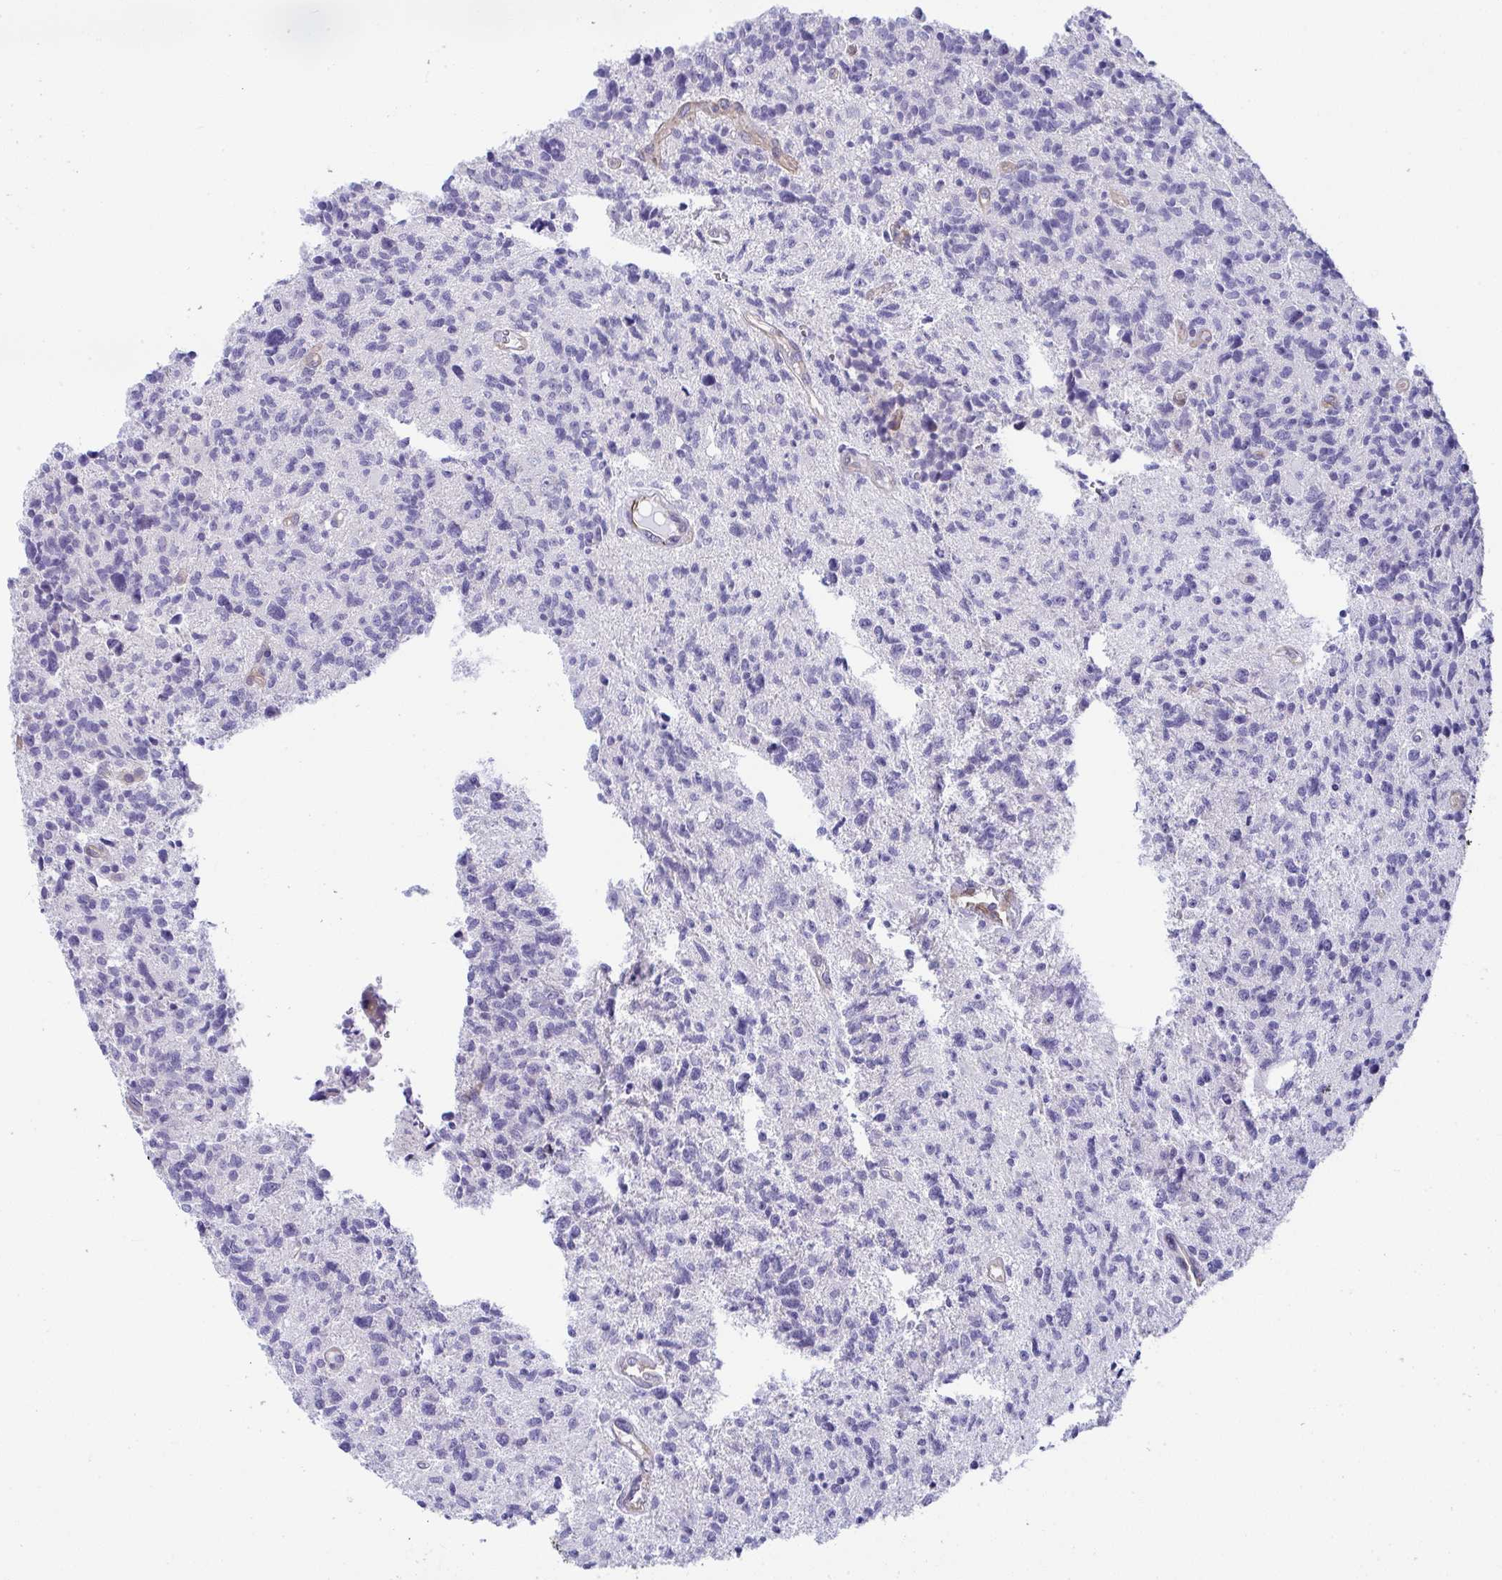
{"staining": {"intensity": "negative", "quantity": "none", "location": "none"}, "tissue": "glioma", "cell_type": "Tumor cells", "image_type": "cancer", "snomed": [{"axis": "morphology", "description": "Glioma, malignant, High grade"}, {"axis": "topography", "description": "Brain"}], "caption": "Glioma was stained to show a protein in brown. There is no significant positivity in tumor cells.", "gene": "MYL12A", "patient": {"sex": "male", "age": 29}}